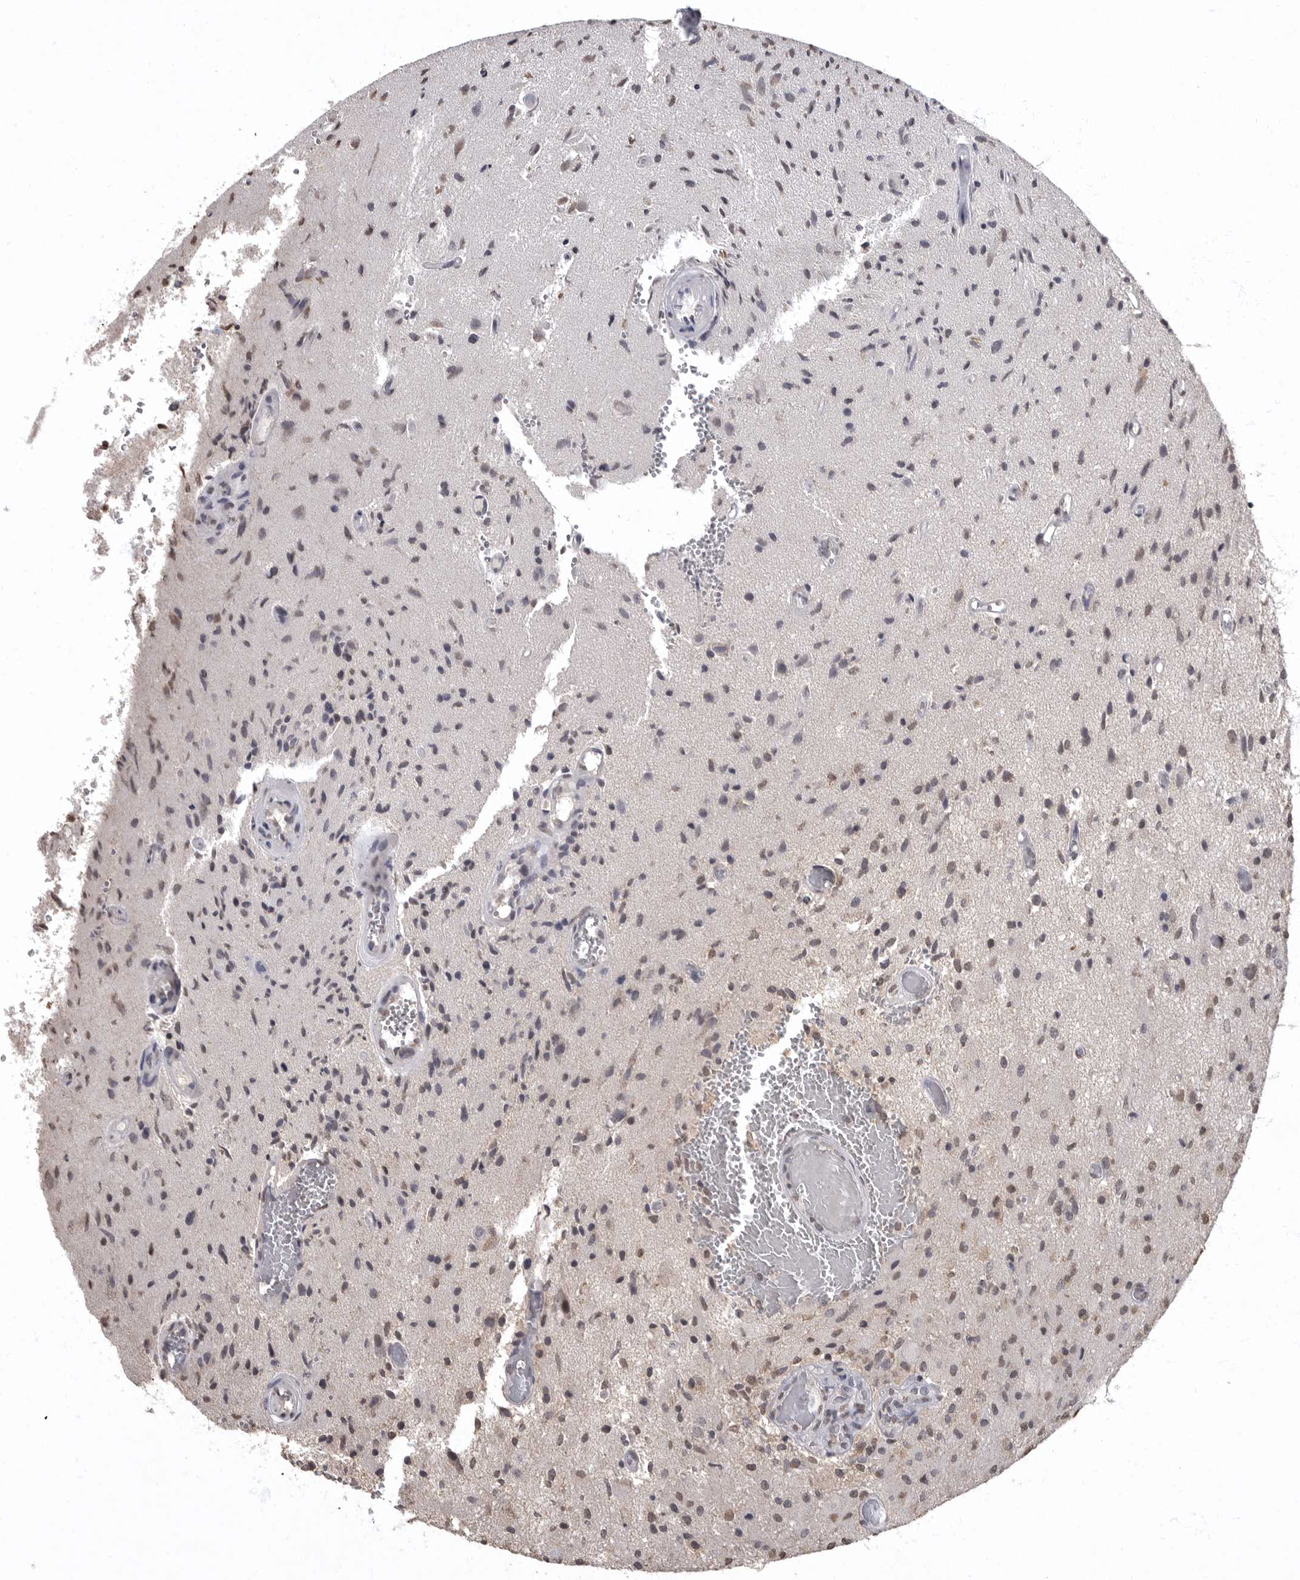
{"staining": {"intensity": "weak", "quantity": "<25%", "location": "nuclear"}, "tissue": "glioma", "cell_type": "Tumor cells", "image_type": "cancer", "snomed": [{"axis": "morphology", "description": "Normal tissue, NOS"}, {"axis": "morphology", "description": "Glioma, malignant, High grade"}, {"axis": "topography", "description": "Cerebral cortex"}], "caption": "DAB (3,3'-diaminobenzidine) immunohistochemical staining of human glioma demonstrates no significant staining in tumor cells.", "gene": "NBL1", "patient": {"sex": "male", "age": 77}}